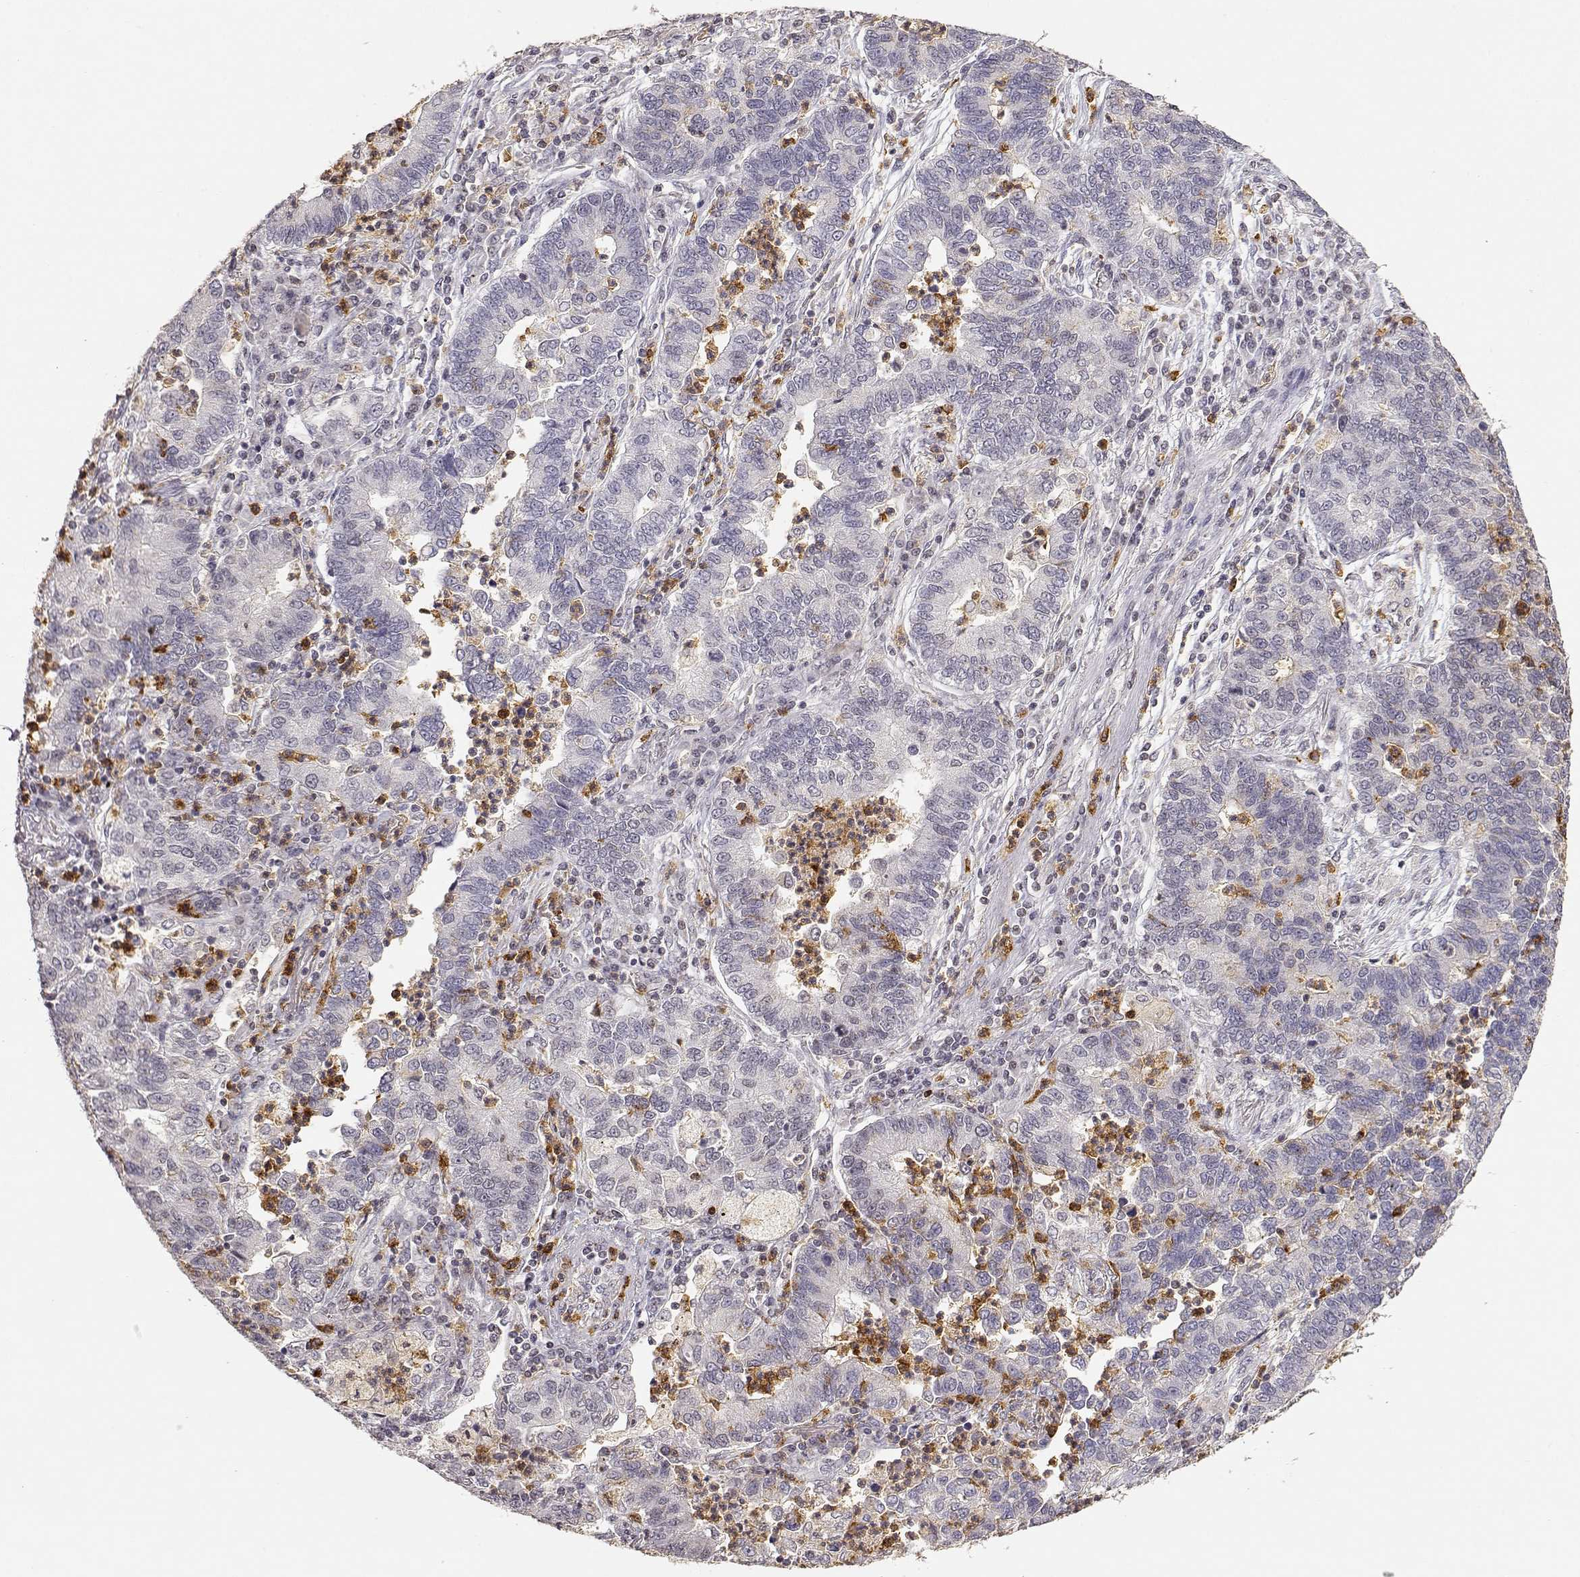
{"staining": {"intensity": "negative", "quantity": "none", "location": "none"}, "tissue": "lung cancer", "cell_type": "Tumor cells", "image_type": "cancer", "snomed": [{"axis": "morphology", "description": "Adenocarcinoma, NOS"}, {"axis": "topography", "description": "Lung"}], "caption": "The immunohistochemistry histopathology image has no significant positivity in tumor cells of lung adenocarcinoma tissue.", "gene": "TNFRSF10C", "patient": {"sex": "female", "age": 57}}